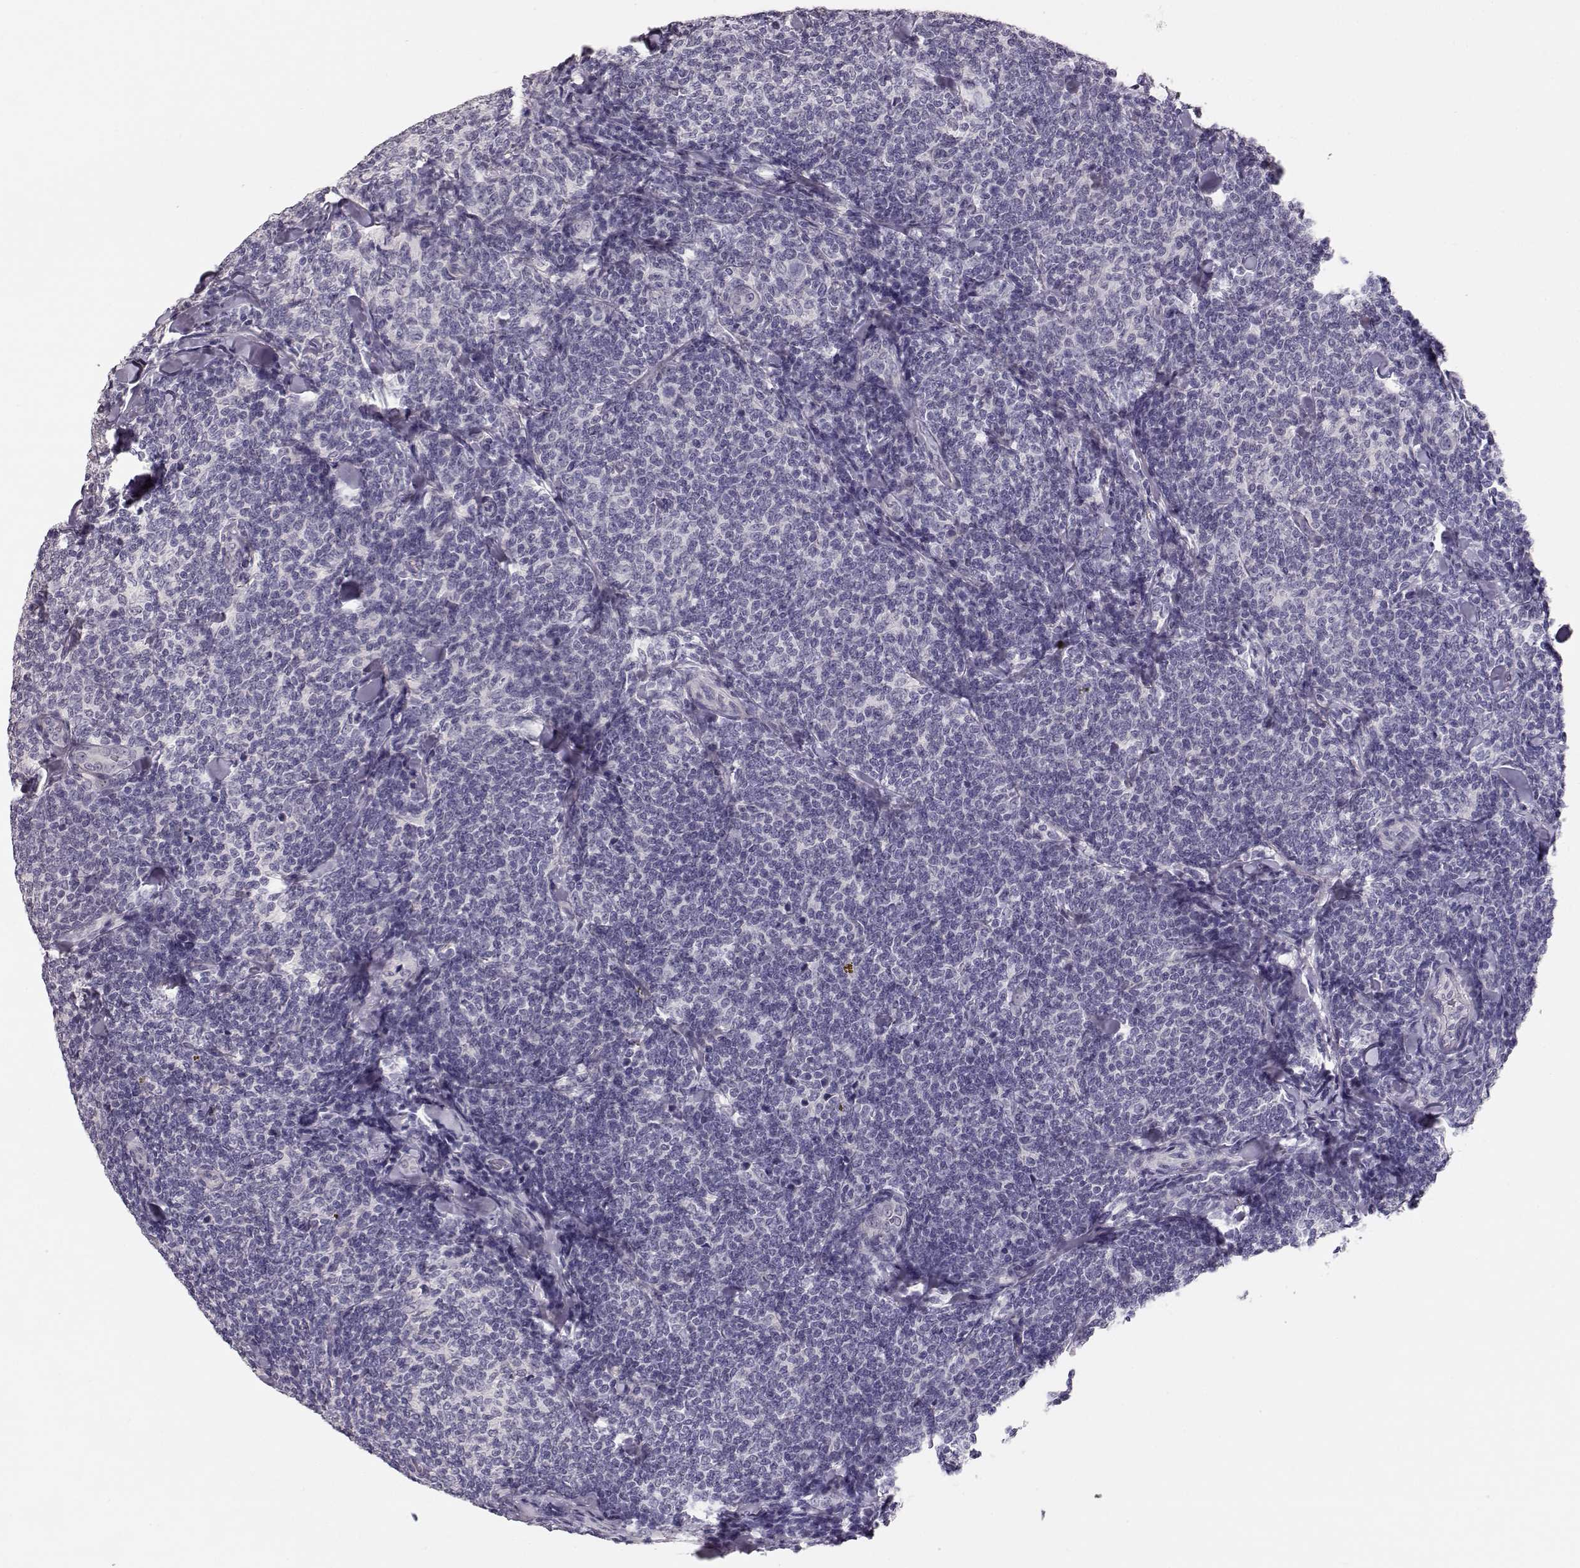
{"staining": {"intensity": "negative", "quantity": "none", "location": "none"}, "tissue": "lymphoma", "cell_type": "Tumor cells", "image_type": "cancer", "snomed": [{"axis": "morphology", "description": "Malignant lymphoma, non-Hodgkin's type, Low grade"}, {"axis": "topography", "description": "Lymph node"}], "caption": "Protein analysis of low-grade malignant lymphoma, non-Hodgkin's type reveals no significant expression in tumor cells.", "gene": "MAGEC1", "patient": {"sex": "female", "age": 56}}